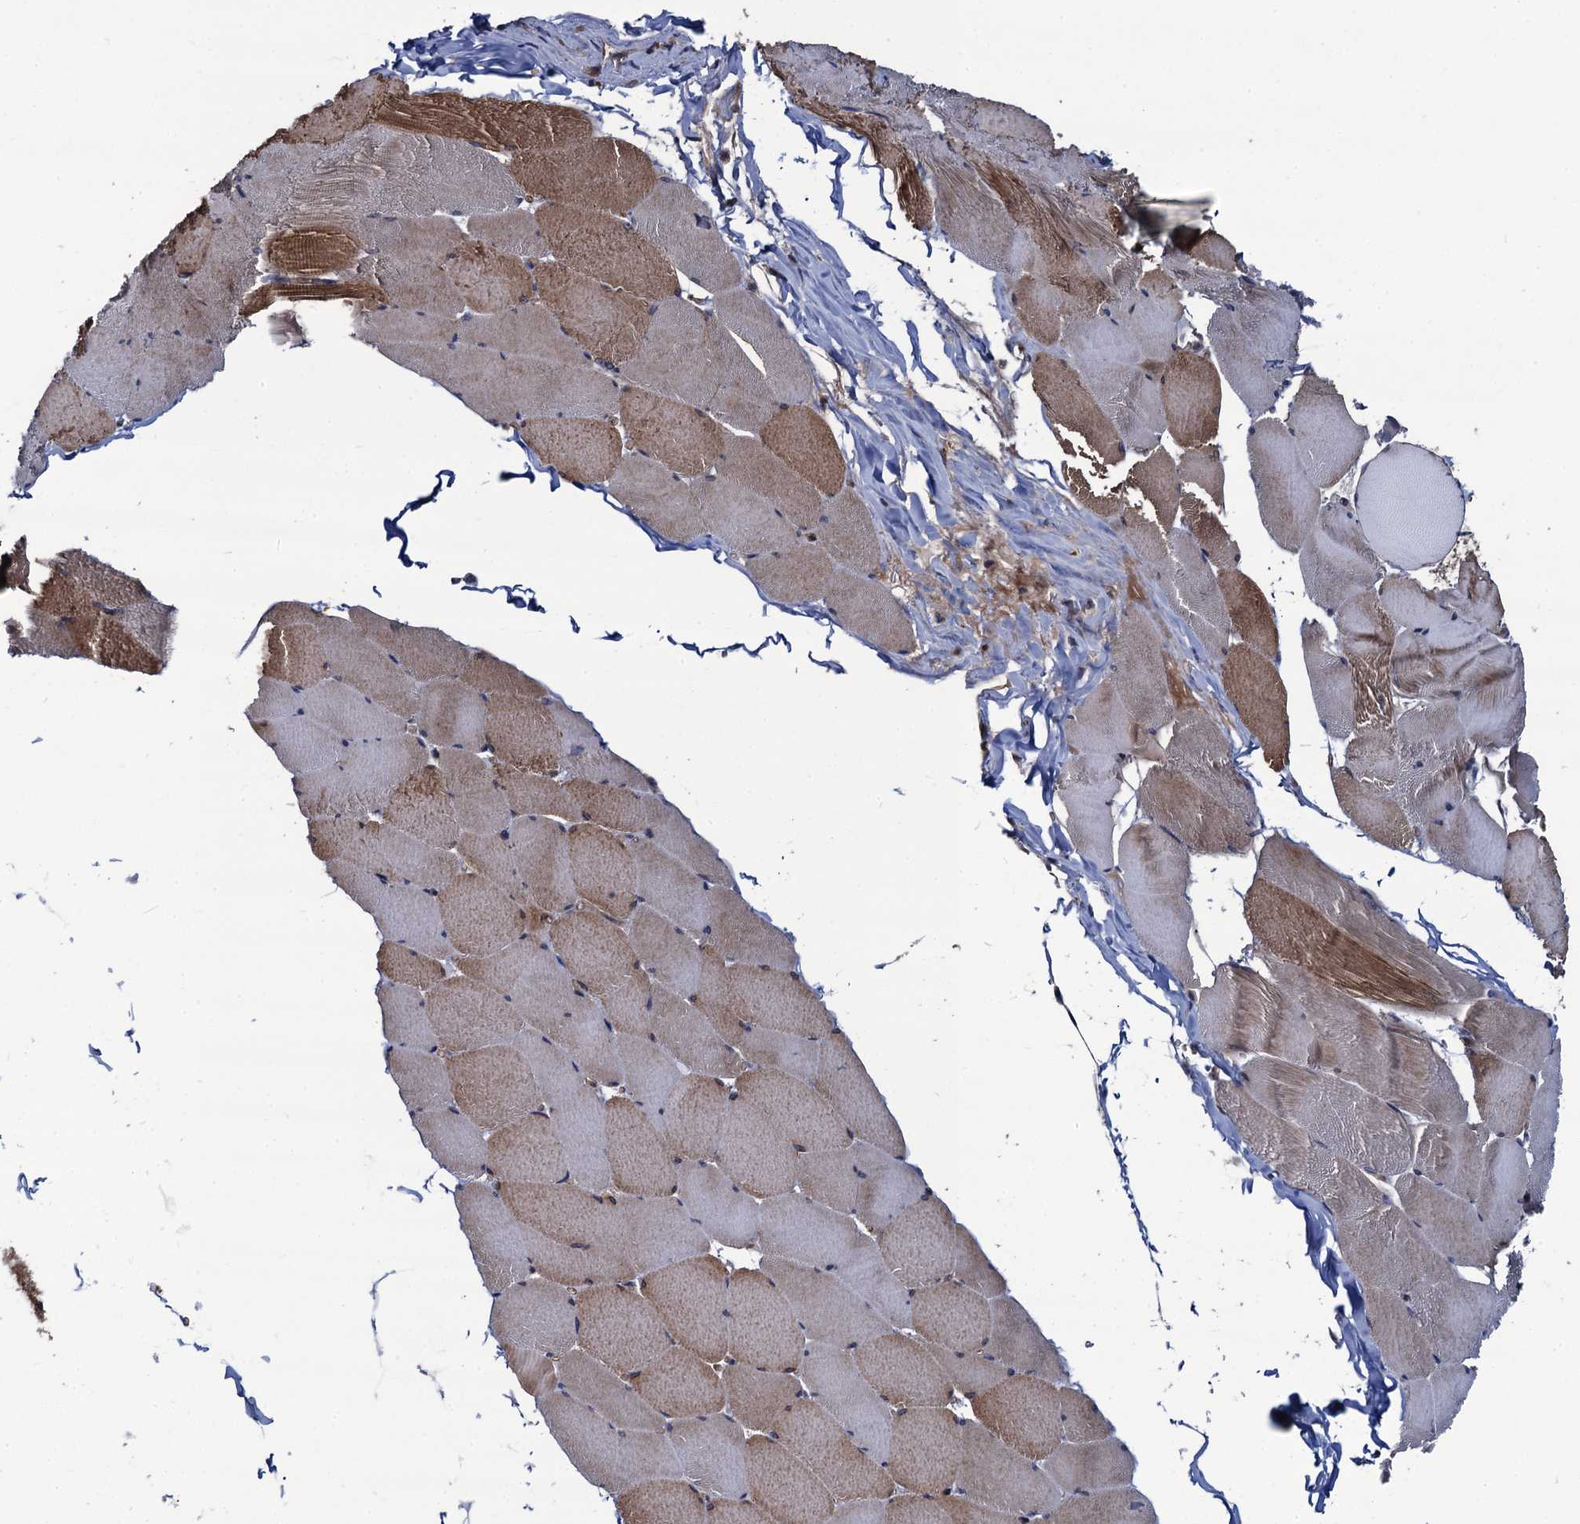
{"staining": {"intensity": "moderate", "quantity": "25%-75%", "location": "cytoplasmic/membranous"}, "tissue": "skeletal muscle", "cell_type": "Myocytes", "image_type": "normal", "snomed": [{"axis": "morphology", "description": "Normal tissue, NOS"}, {"axis": "topography", "description": "Skeletal muscle"}], "caption": "Immunohistochemical staining of unremarkable human skeletal muscle reveals 25%-75% levels of moderate cytoplasmic/membranous protein staining in about 25%-75% of myocytes.", "gene": "KXD1", "patient": {"sex": "male", "age": 62}}